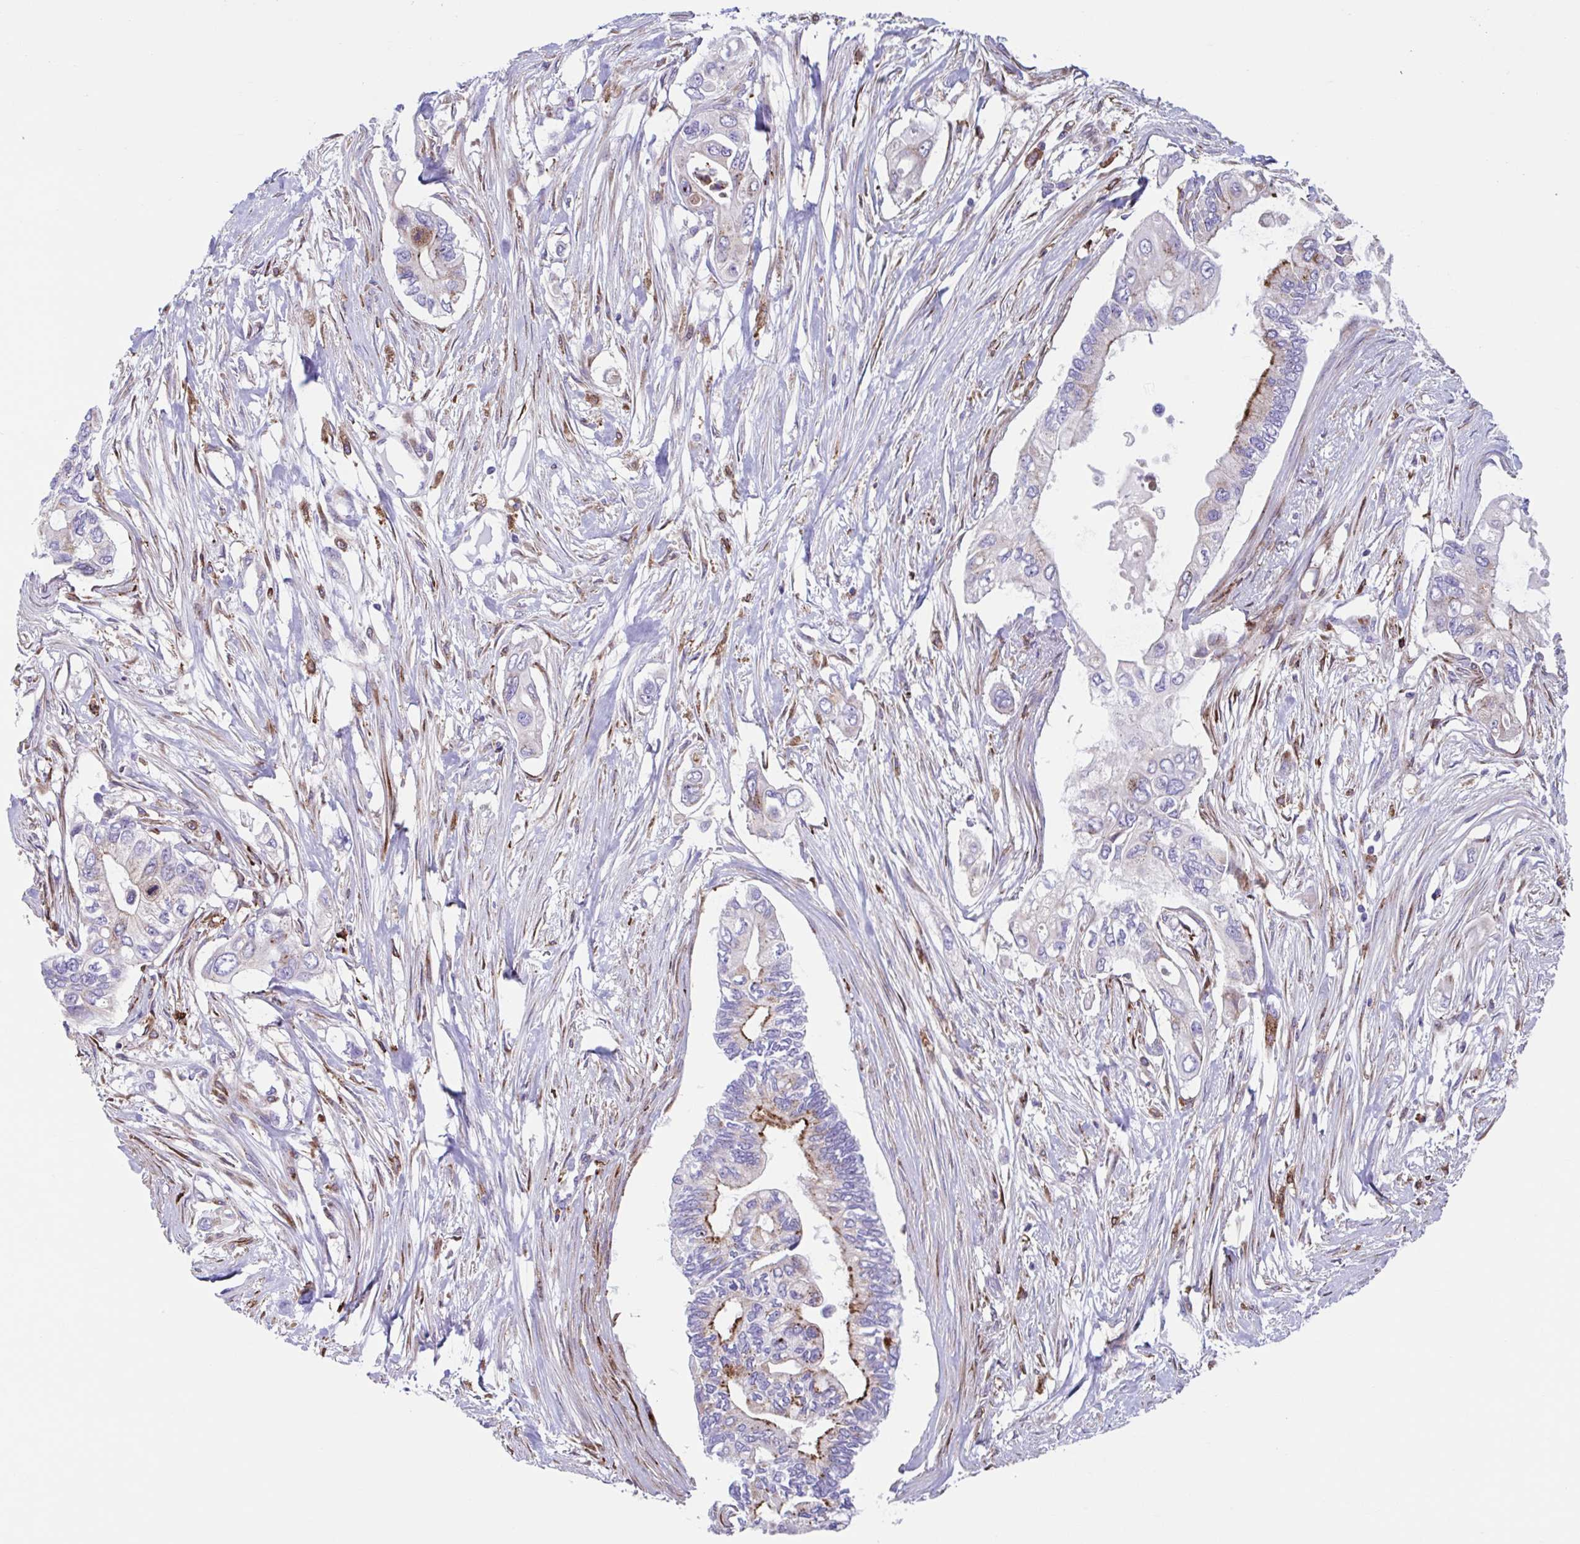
{"staining": {"intensity": "moderate", "quantity": "<25%", "location": "cytoplasmic/membranous"}, "tissue": "pancreatic cancer", "cell_type": "Tumor cells", "image_type": "cancer", "snomed": [{"axis": "morphology", "description": "Adenocarcinoma, NOS"}, {"axis": "topography", "description": "Pancreas"}], "caption": "Protein expression analysis of human pancreatic adenocarcinoma reveals moderate cytoplasmic/membranous staining in about <25% of tumor cells.", "gene": "RFK", "patient": {"sex": "female", "age": 63}}